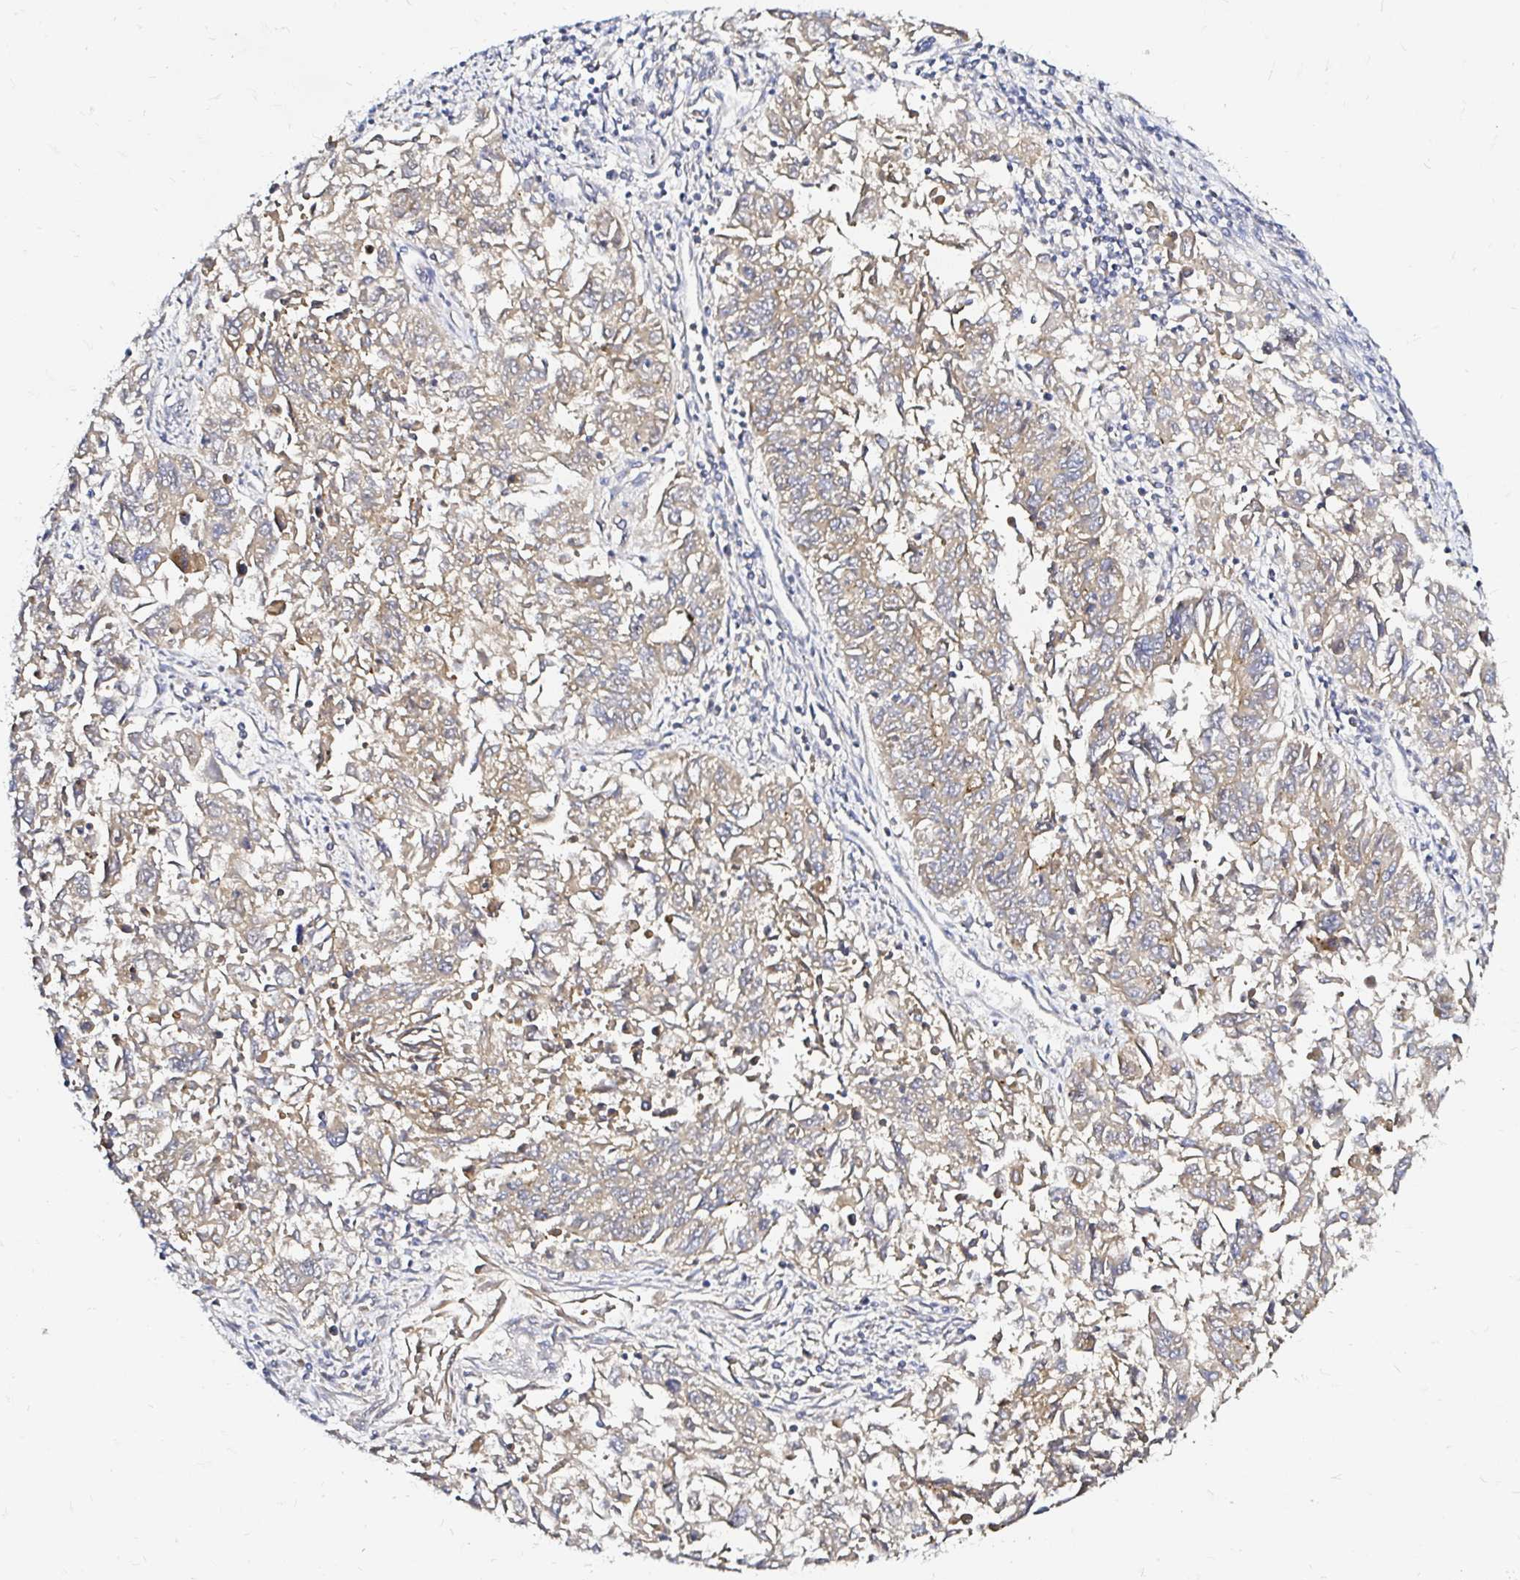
{"staining": {"intensity": "weak", "quantity": ">75%", "location": "cytoplasmic/membranous"}, "tissue": "endometrial cancer", "cell_type": "Tumor cells", "image_type": "cancer", "snomed": [{"axis": "morphology", "description": "Adenocarcinoma, NOS"}, {"axis": "topography", "description": "Endometrium"}], "caption": "Endometrial adenocarcinoma stained for a protein (brown) shows weak cytoplasmic/membranous positive staining in approximately >75% of tumor cells.", "gene": "ARHGEF37", "patient": {"sex": "female", "age": 42}}